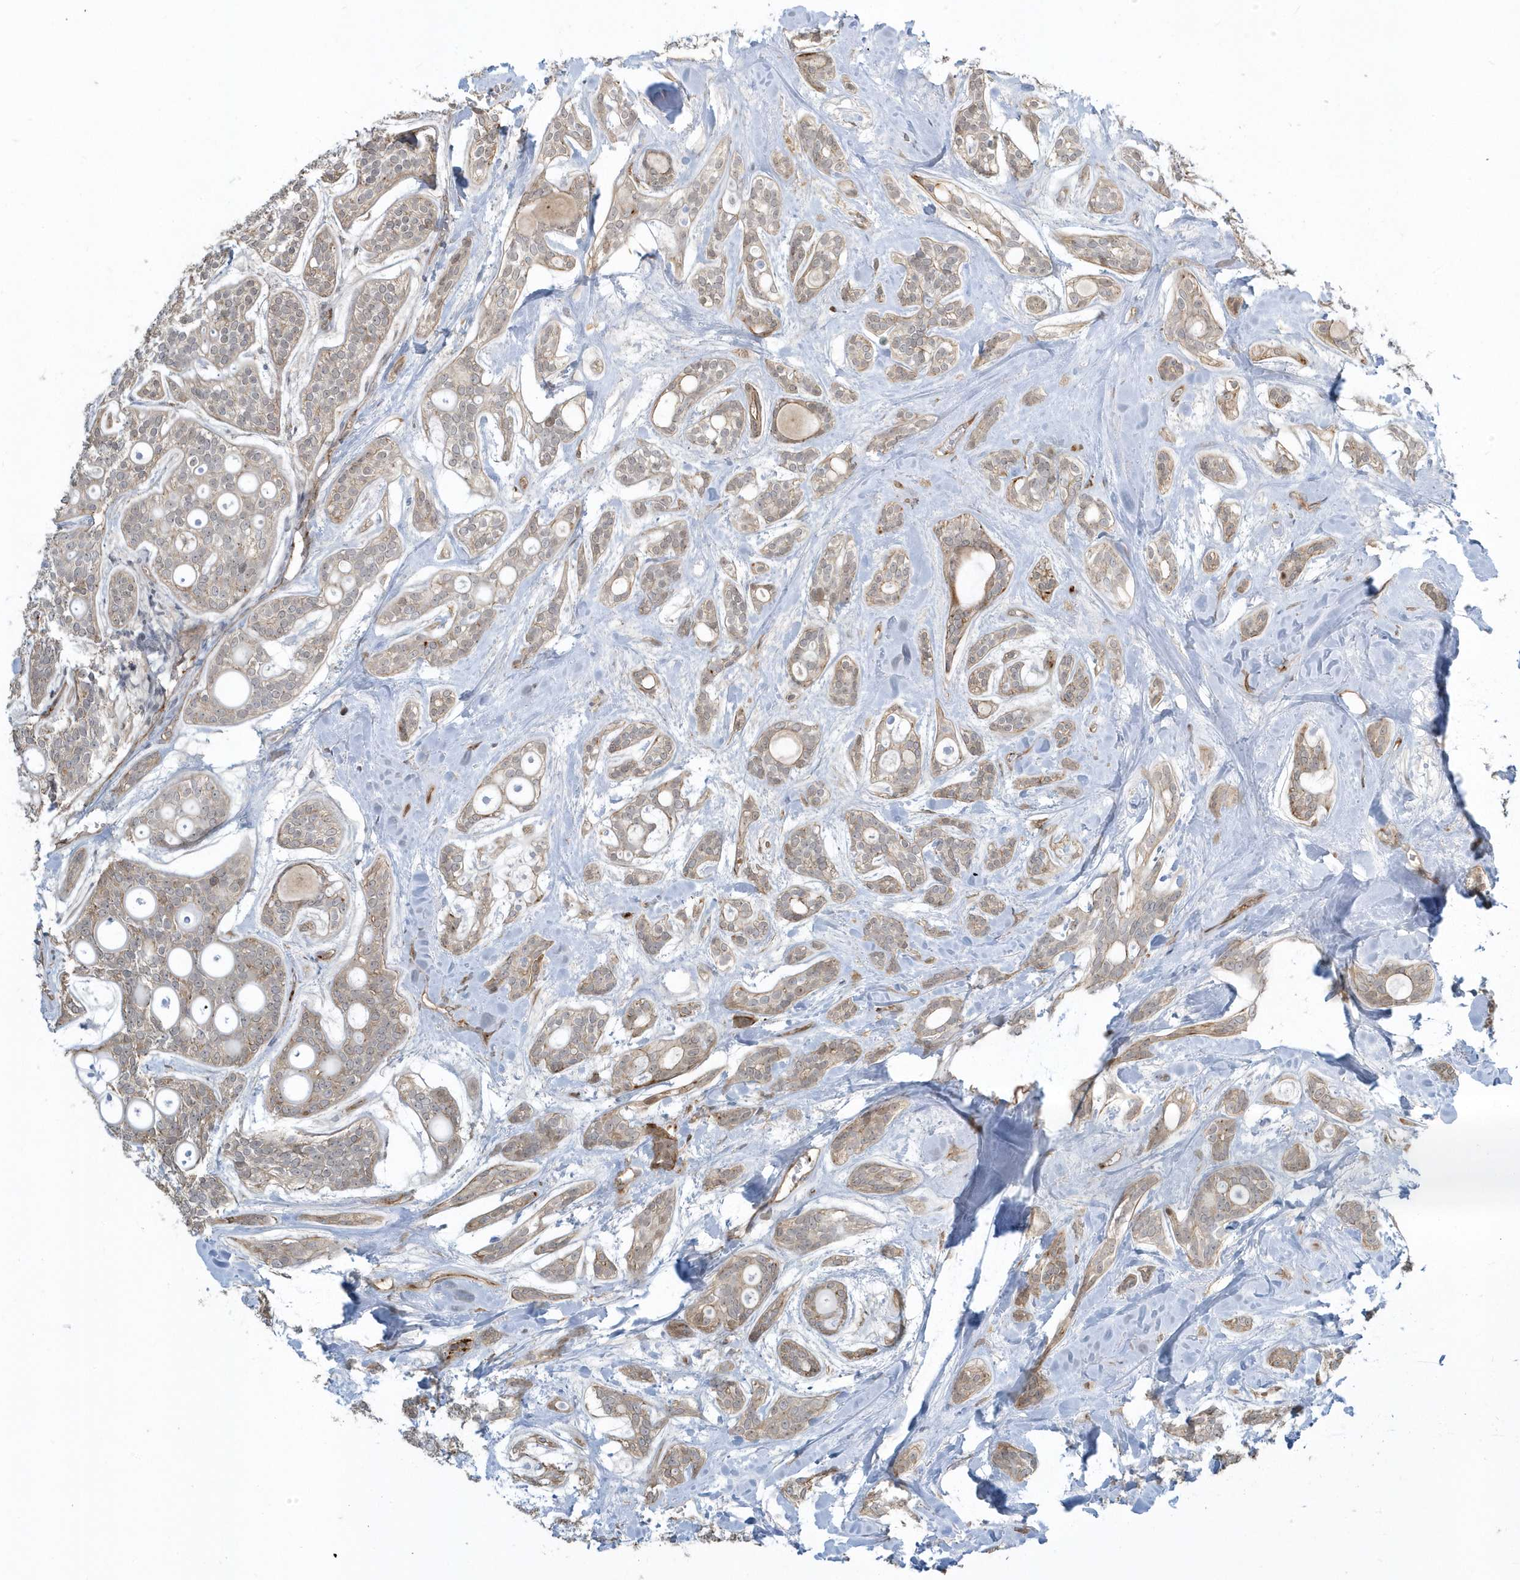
{"staining": {"intensity": "weak", "quantity": ">75%", "location": "cytoplasmic/membranous"}, "tissue": "head and neck cancer", "cell_type": "Tumor cells", "image_type": "cancer", "snomed": [{"axis": "morphology", "description": "Adenocarcinoma, NOS"}, {"axis": "topography", "description": "Head-Neck"}], "caption": "Immunohistochemistry (IHC) (DAB (3,3'-diaminobenzidine)) staining of human head and neck cancer displays weak cytoplasmic/membranous protein positivity in approximately >75% of tumor cells.", "gene": "ZBTB8A", "patient": {"sex": "male", "age": 66}}